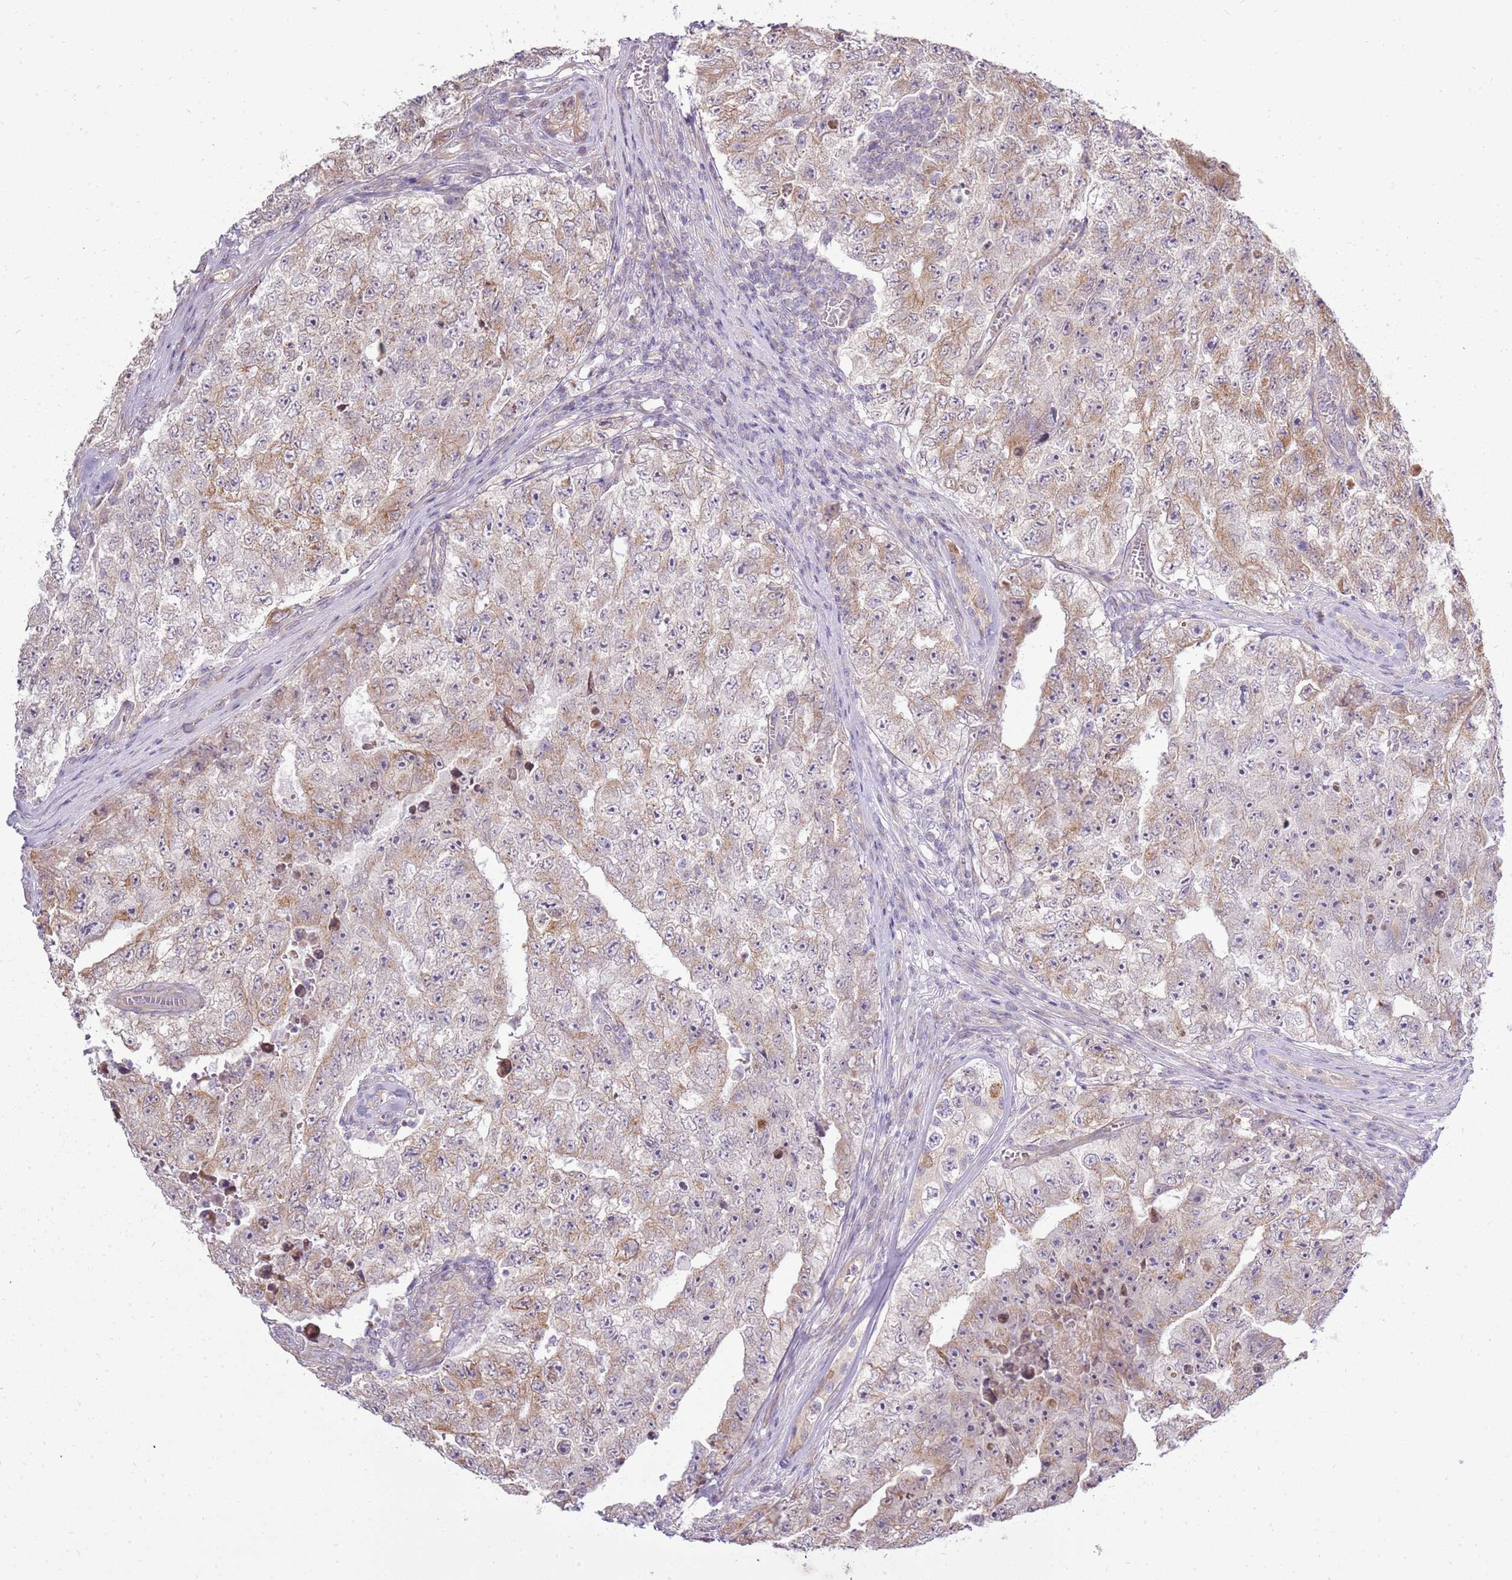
{"staining": {"intensity": "moderate", "quantity": "25%-75%", "location": "cytoplasmic/membranous"}, "tissue": "testis cancer", "cell_type": "Tumor cells", "image_type": "cancer", "snomed": [{"axis": "morphology", "description": "Carcinoma, Embryonal, NOS"}, {"axis": "topography", "description": "Testis"}], "caption": "Human testis cancer stained with a protein marker demonstrates moderate staining in tumor cells.", "gene": "UGGT2", "patient": {"sex": "male", "age": 17}}